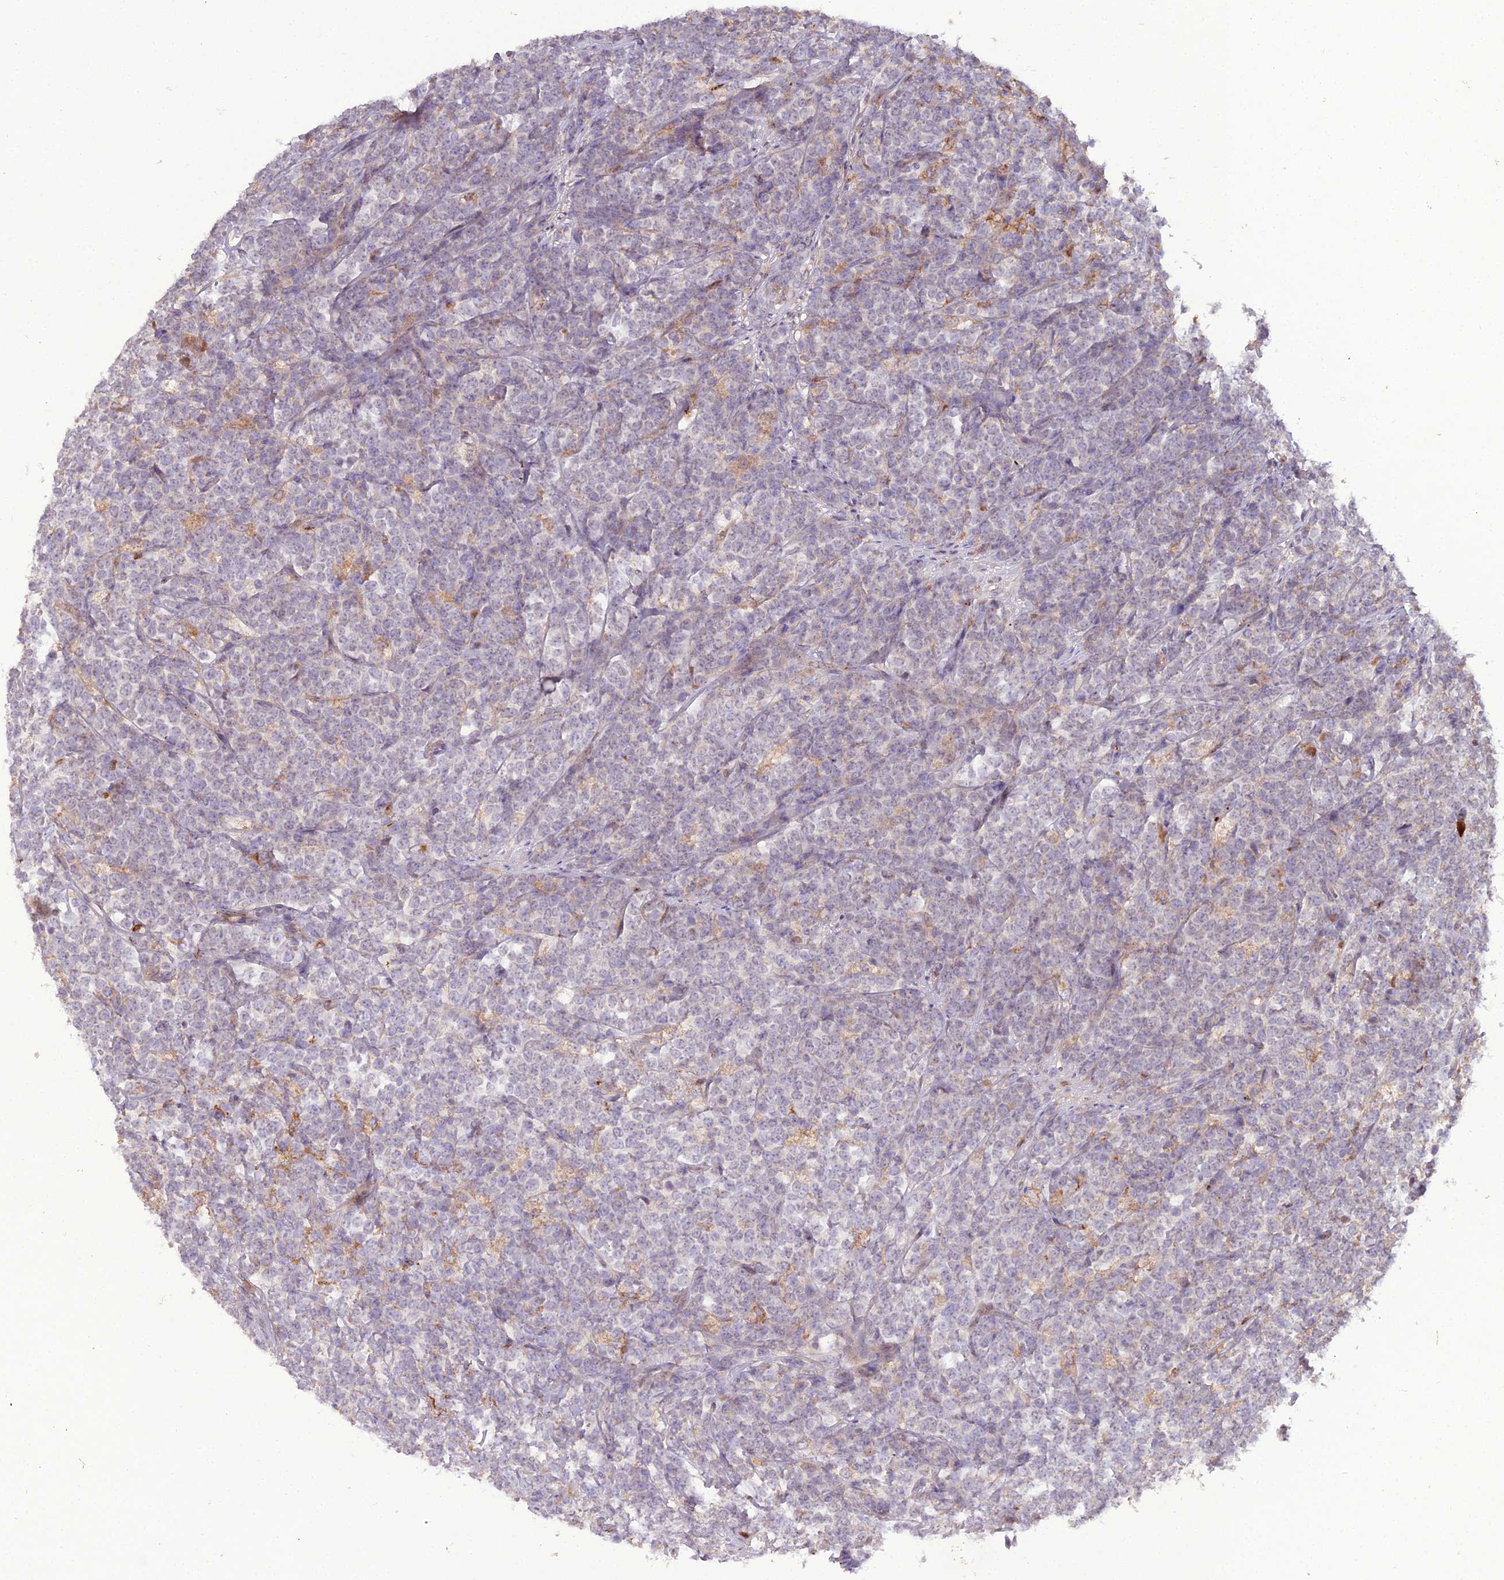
{"staining": {"intensity": "negative", "quantity": "none", "location": "none"}, "tissue": "lymphoma", "cell_type": "Tumor cells", "image_type": "cancer", "snomed": [{"axis": "morphology", "description": "Malignant lymphoma, non-Hodgkin's type, High grade"}, {"axis": "topography", "description": "Small intestine"}], "caption": "This is a micrograph of immunohistochemistry (IHC) staining of lymphoma, which shows no staining in tumor cells.", "gene": "EID2", "patient": {"sex": "male", "age": 8}}